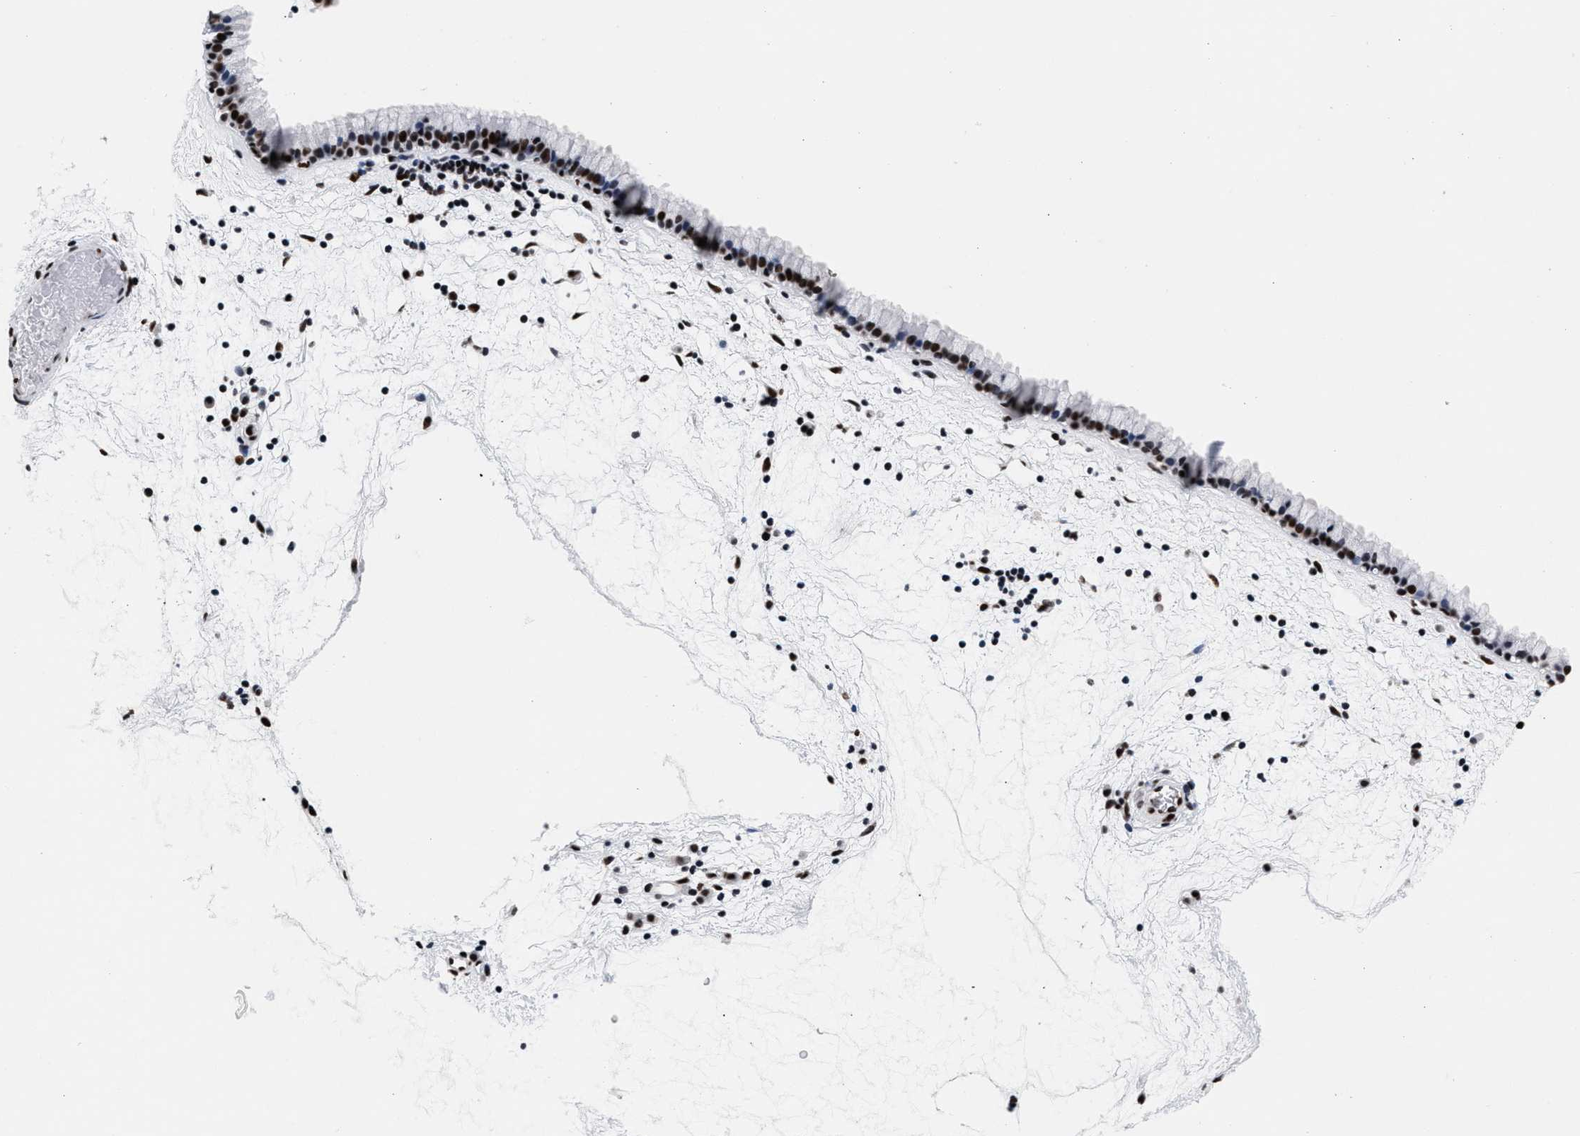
{"staining": {"intensity": "strong", "quantity": ">75%", "location": "nuclear"}, "tissue": "nasopharynx", "cell_type": "Respiratory epithelial cells", "image_type": "normal", "snomed": [{"axis": "morphology", "description": "Normal tissue, NOS"}, {"axis": "morphology", "description": "Inflammation, NOS"}, {"axis": "topography", "description": "Nasopharynx"}], "caption": "Immunohistochemistry micrograph of benign nasopharynx: human nasopharynx stained using immunohistochemistry displays high levels of strong protein expression localized specifically in the nuclear of respiratory epithelial cells, appearing as a nuclear brown color.", "gene": "RAD21", "patient": {"sex": "male", "age": 48}}